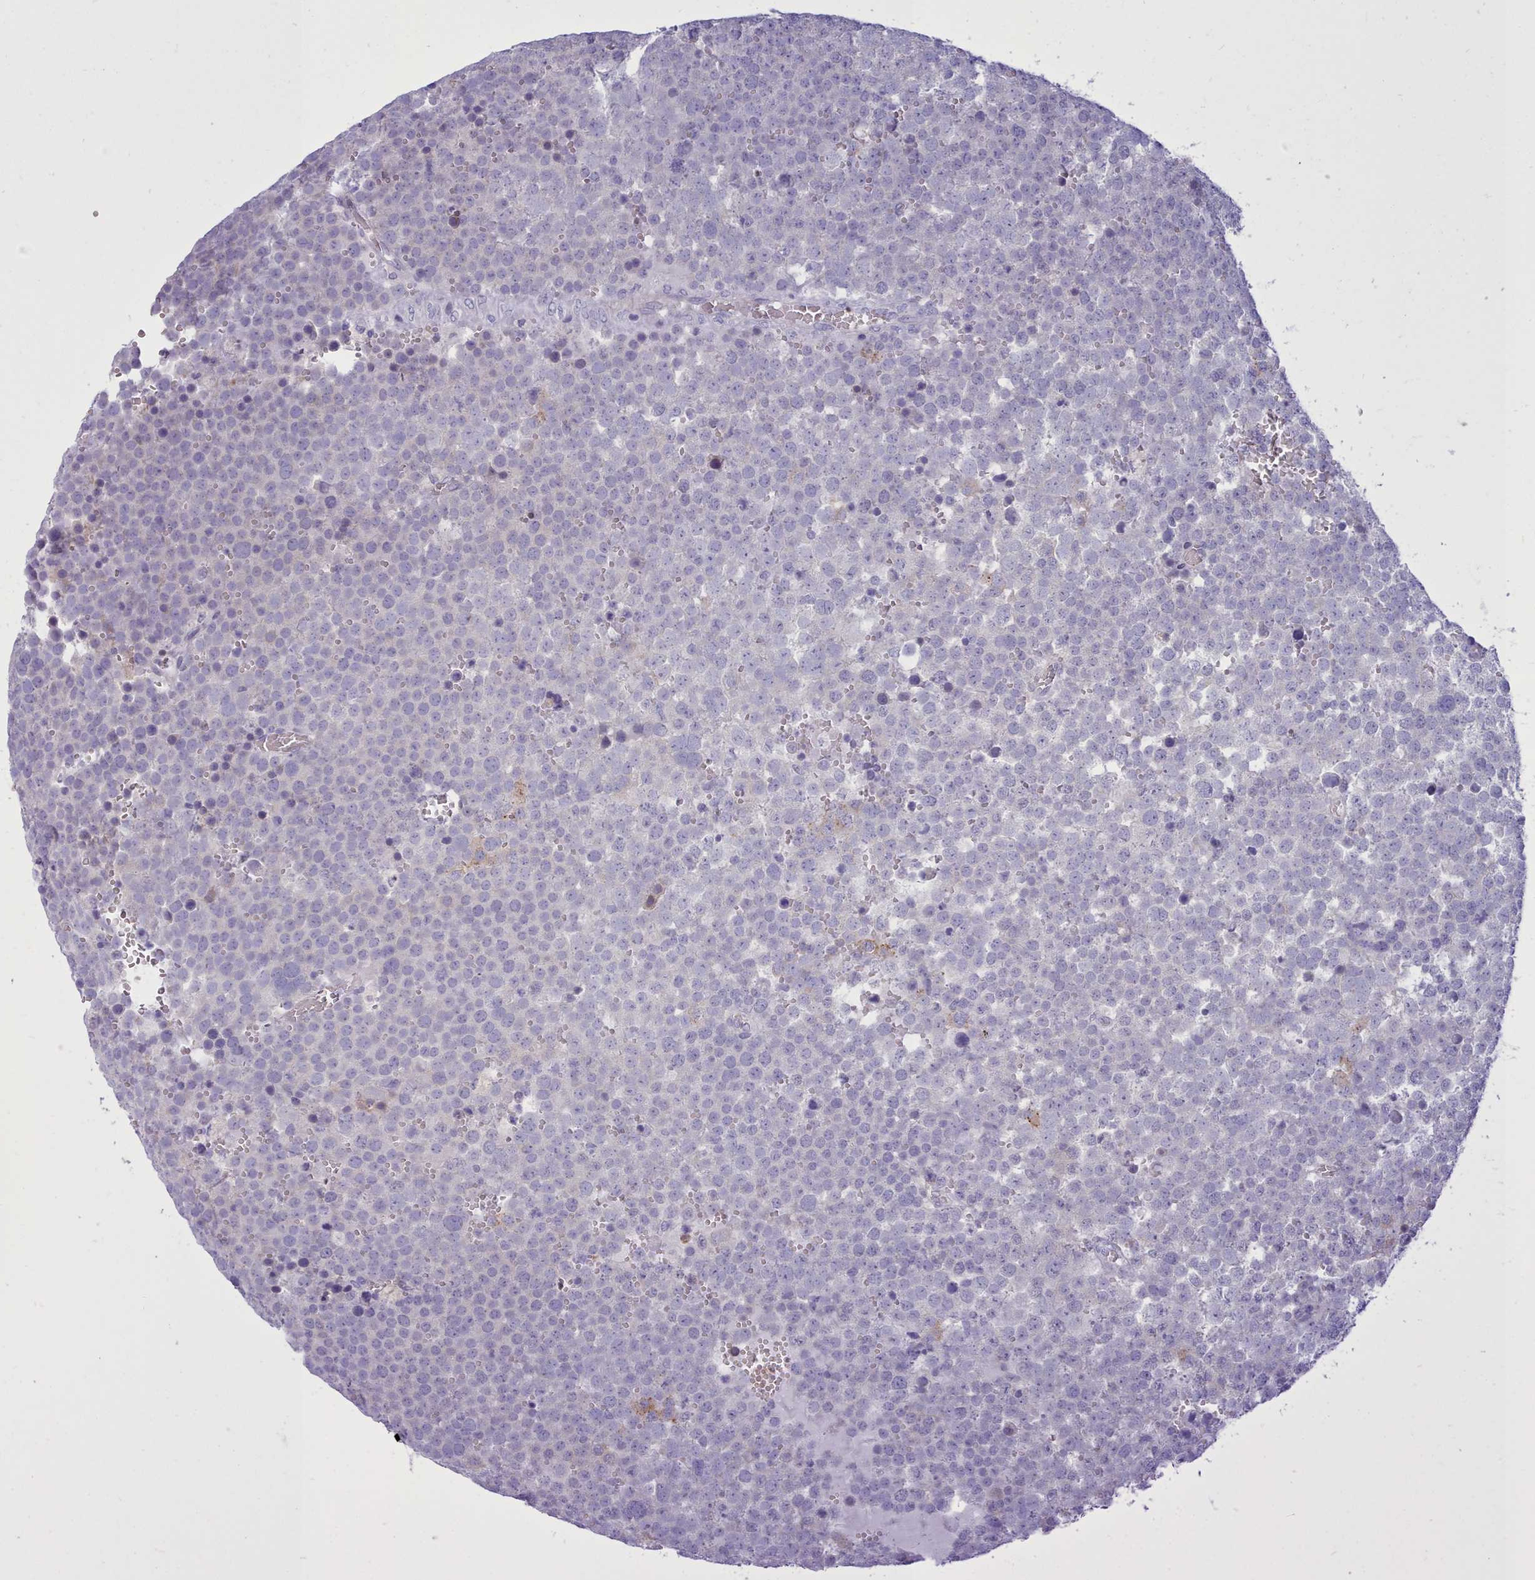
{"staining": {"intensity": "negative", "quantity": "none", "location": "none"}, "tissue": "testis cancer", "cell_type": "Tumor cells", "image_type": "cancer", "snomed": [{"axis": "morphology", "description": "Seminoma, NOS"}, {"axis": "topography", "description": "Testis"}], "caption": "IHC histopathology image of human seminoma (testis) stained for a protein (brown), which displays no expression in tumor cells.", "gene": "TMEM253", "patient": {"sex": "male", "age": 71}}